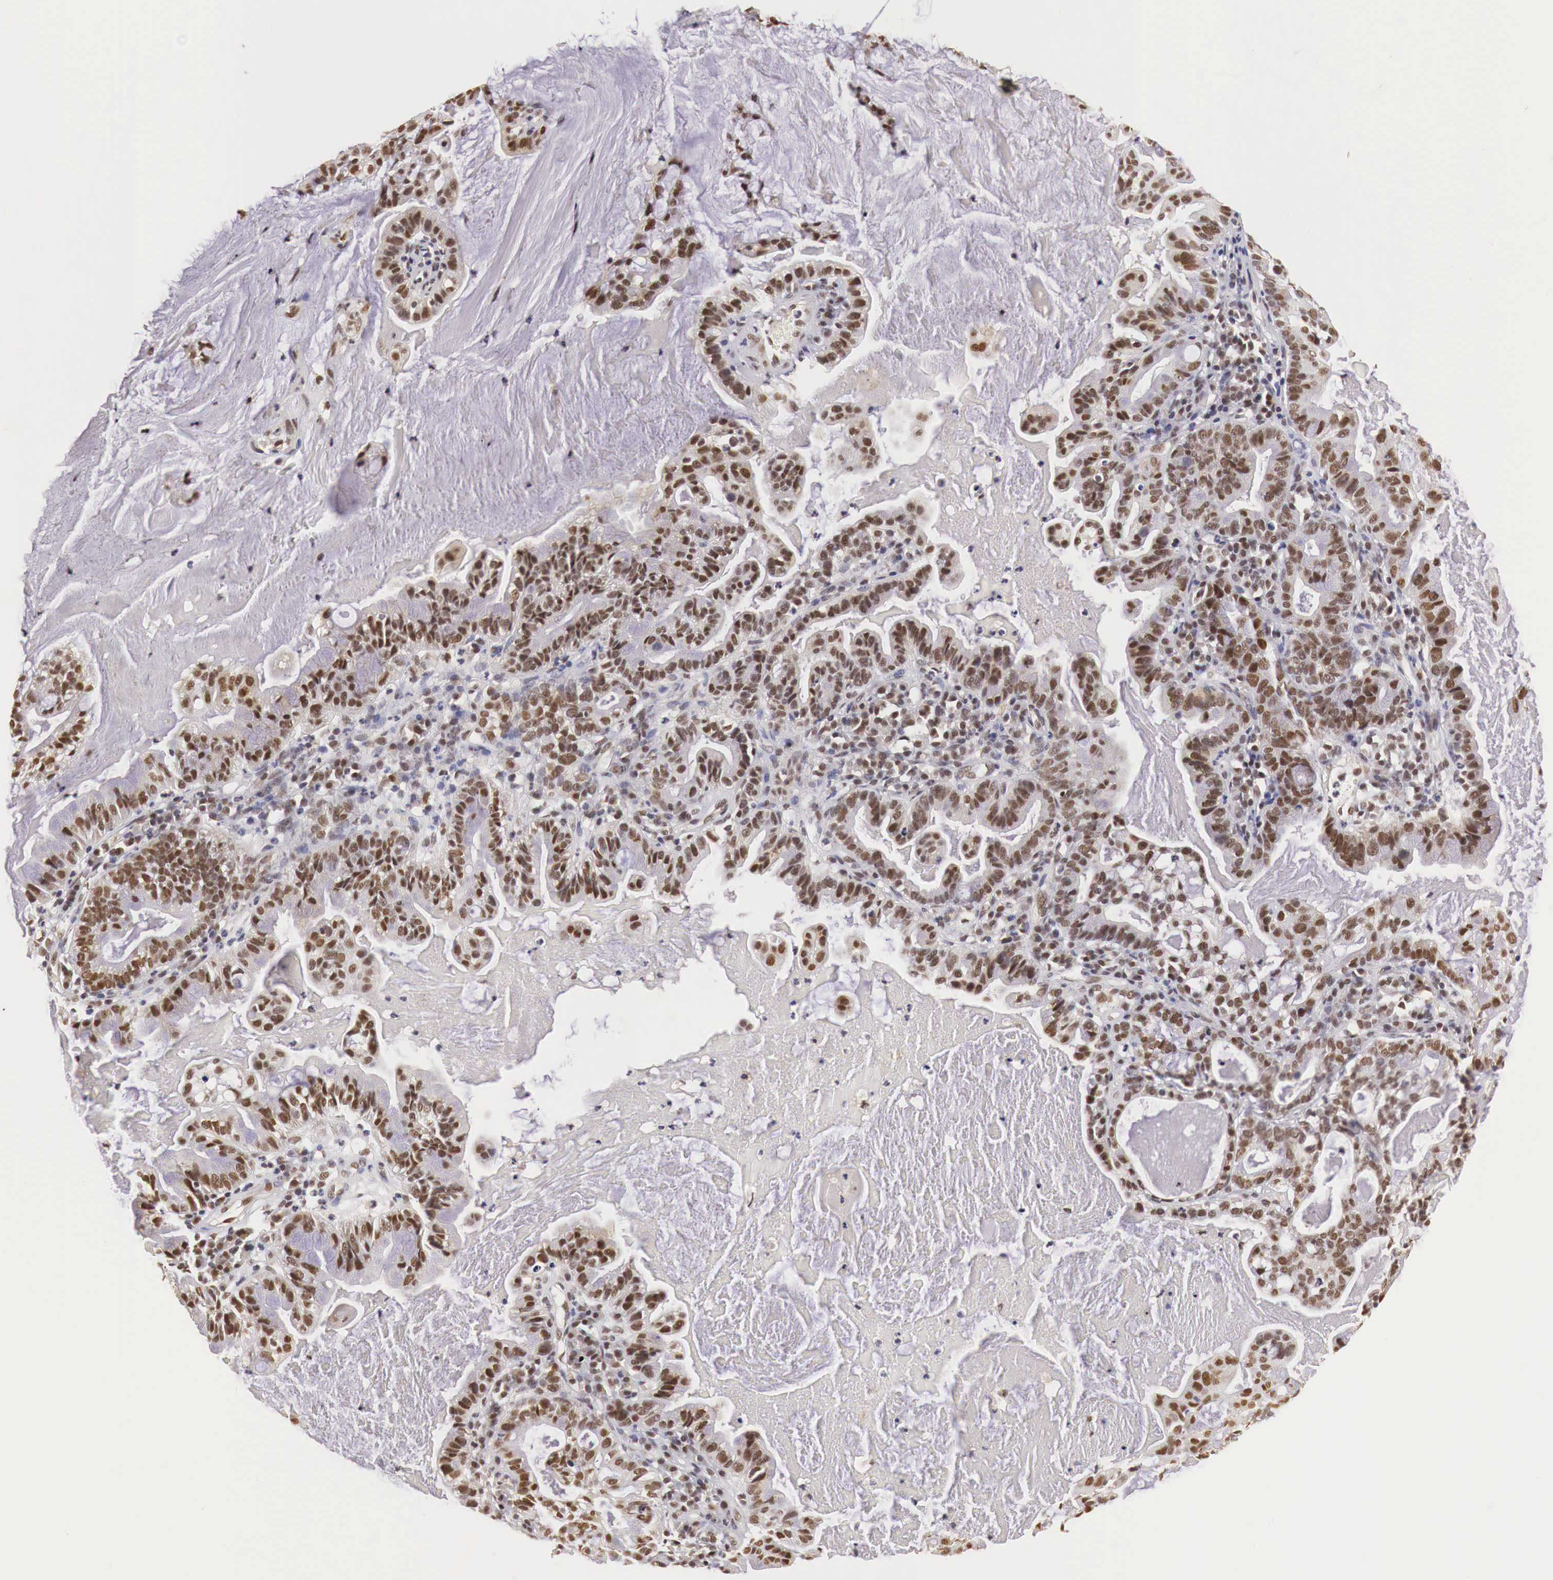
{"staining": {"intensity": "moderate", "quantity": ">75%", "location": "nuclear"}, "tissue": "cervical cancer", "cell_type": "Tumor cells", "image_type": "cancer", "snomed": [{"axis": "morphology", "description": "Adenocarcinoma, NOS"}, {"axis": "topography", "description": "Cervix"}], "caption": "Immunohistochemical staining of cervical adenocarcinoma exhibits medium levels of moderate nuclear expression in about >75% of tumor cells.", "gene": "GPKOW", "patient": {"sex": "female", "age": 41}}